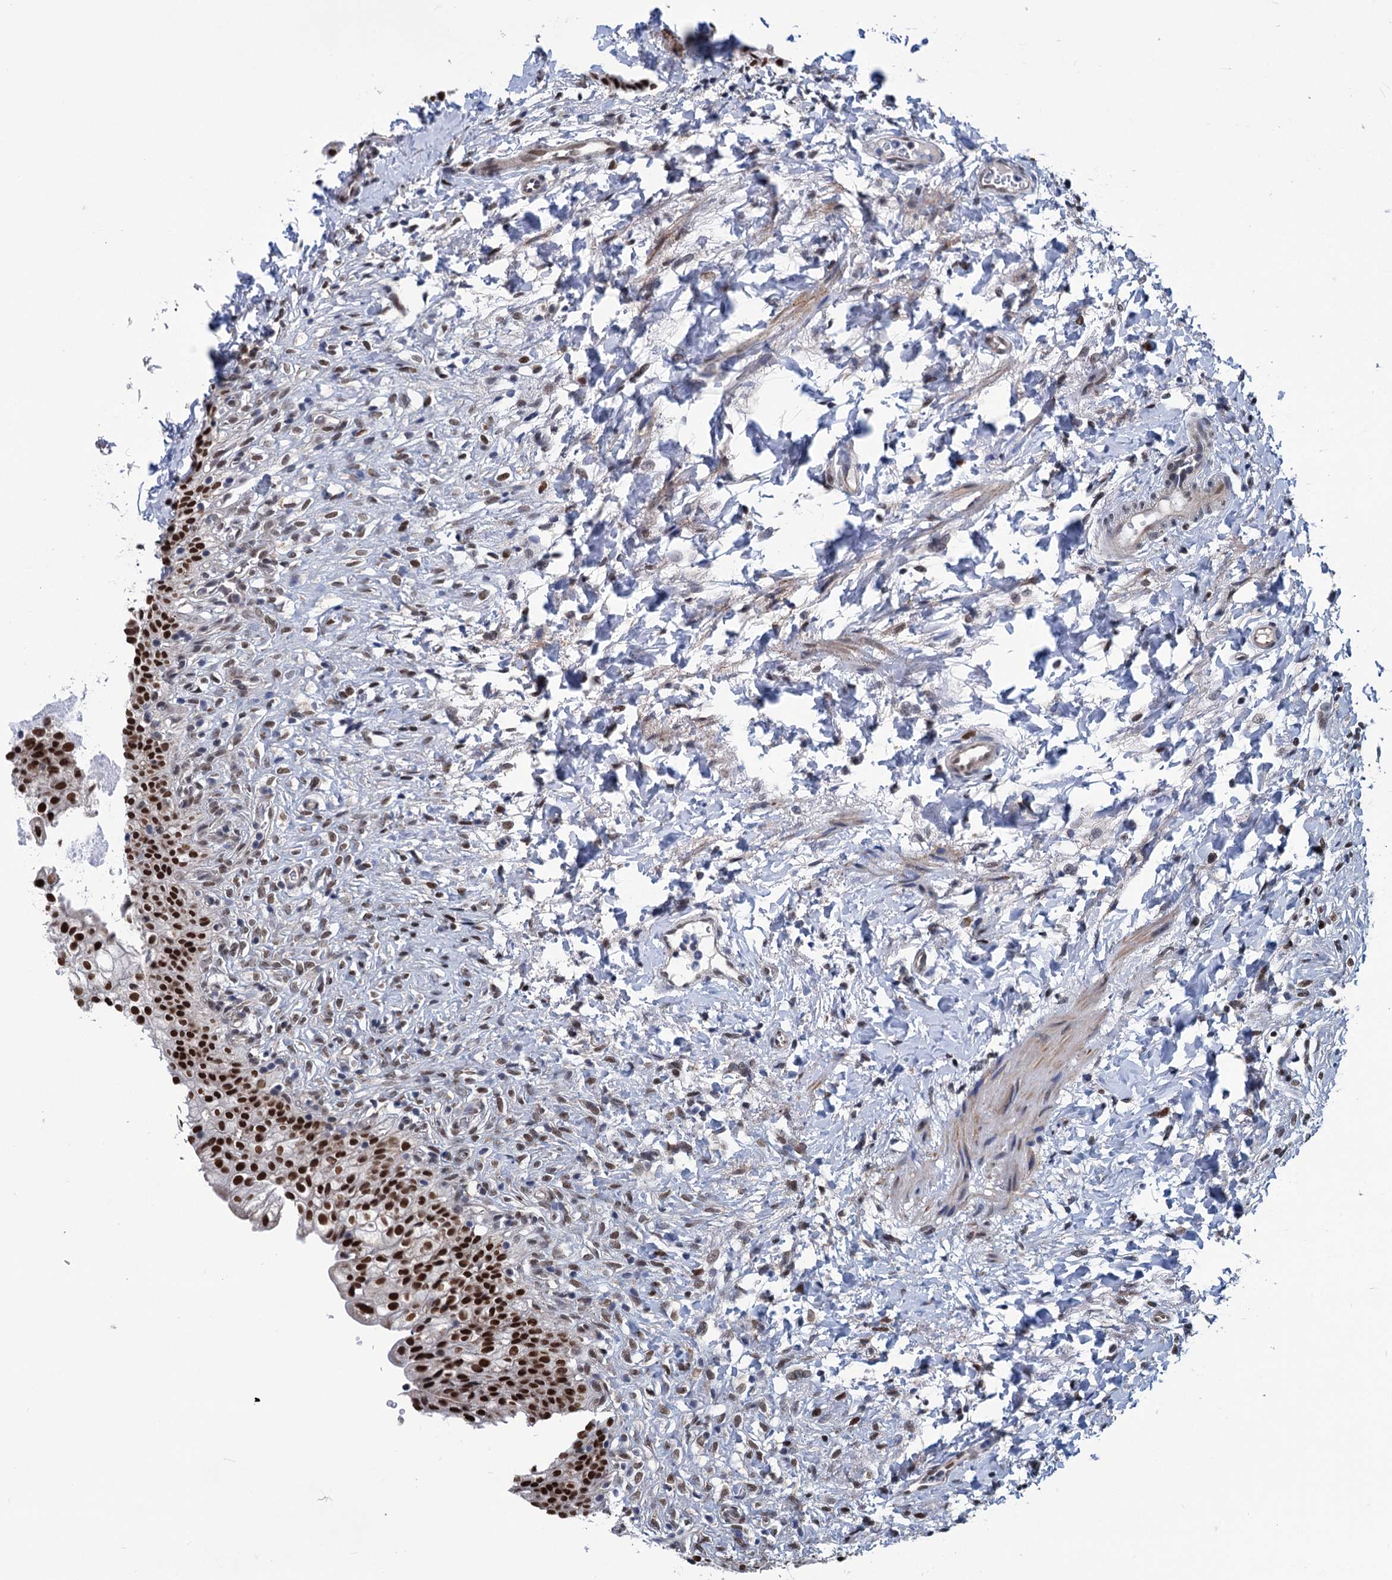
{"staining": {"intensity": "strong", "quantity": ">75%", "location": "nuclear"}, "tissue": "urinary bladder", "cell_type": "Urothelial cells", "image_type": "normal", "snomed": [{"axis": "morphology", "description": "Normal tissue, NOS"}, {"axis": "topography", "description": "Urinary bladder"}], "caption": "The immunohistochemical stain shows strong nuclear staining in urothelial cells of normal urinary bladder.", "gene": "MORN3", "patient": {"sex": "male", "age": 55}}